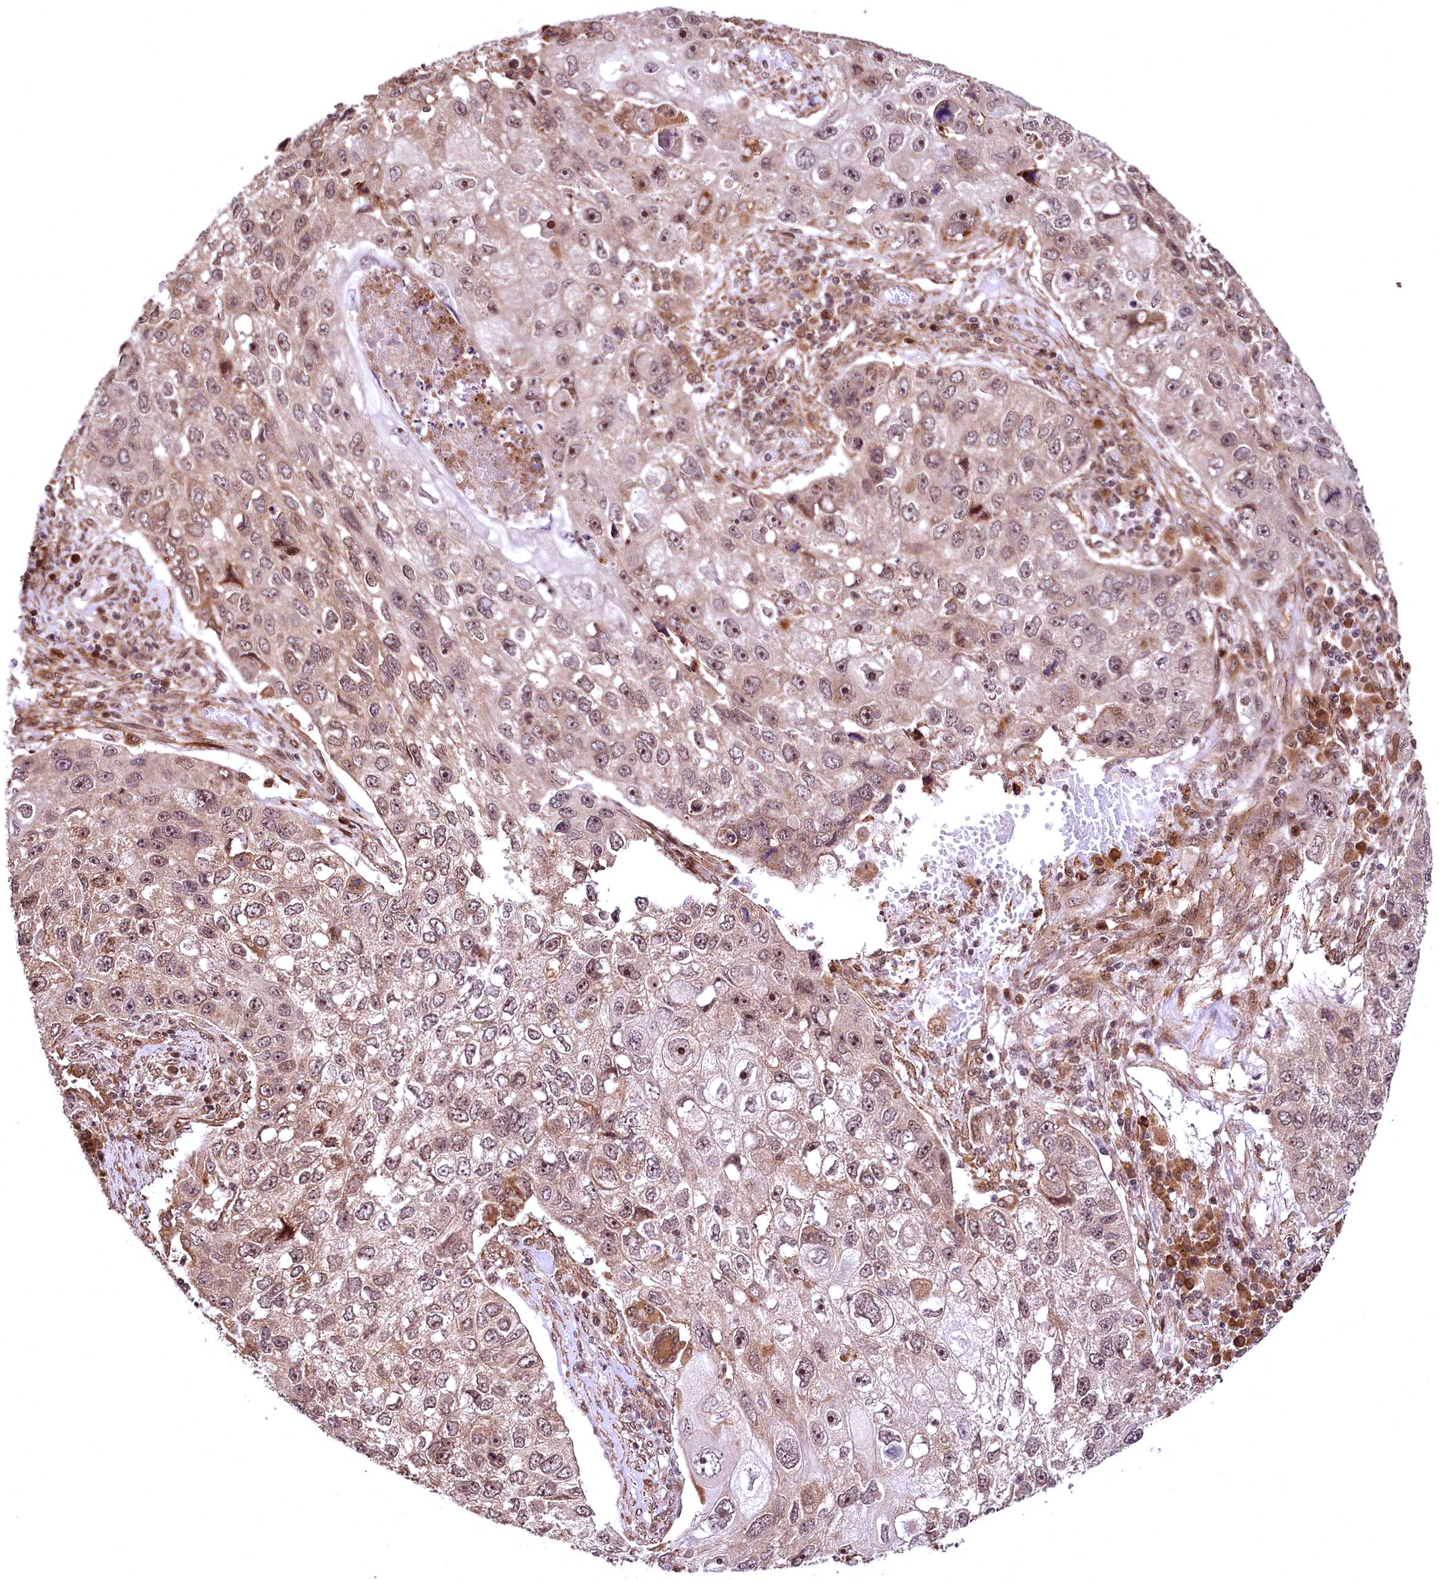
{"staining": {"intensity": "moderate", "quantity": "25%-75%", "location": "nuclear"}, "tissue": "lung cancer", "cell_type": "Tumor cells", "image_type": "cancer", "snomed": [{"axis": "morphology", "description": "Squamous cell carcinoma, NOS"}, {"axis": "topography", "description": "Lung"}], "caption": "Brown immunohistochemical staining in squamous cell carcinoma (lung) displays moderate nuclear expression in about 25%-75% of tumor cells. The staining was performed using DAB (3,3'-diaminobenzidine), with brown indicating positive protein expression. Nuclei are stained blue with hematoxylin.", "gene": "PDS5B", "patient": {"sex": "male", "age": 61}}